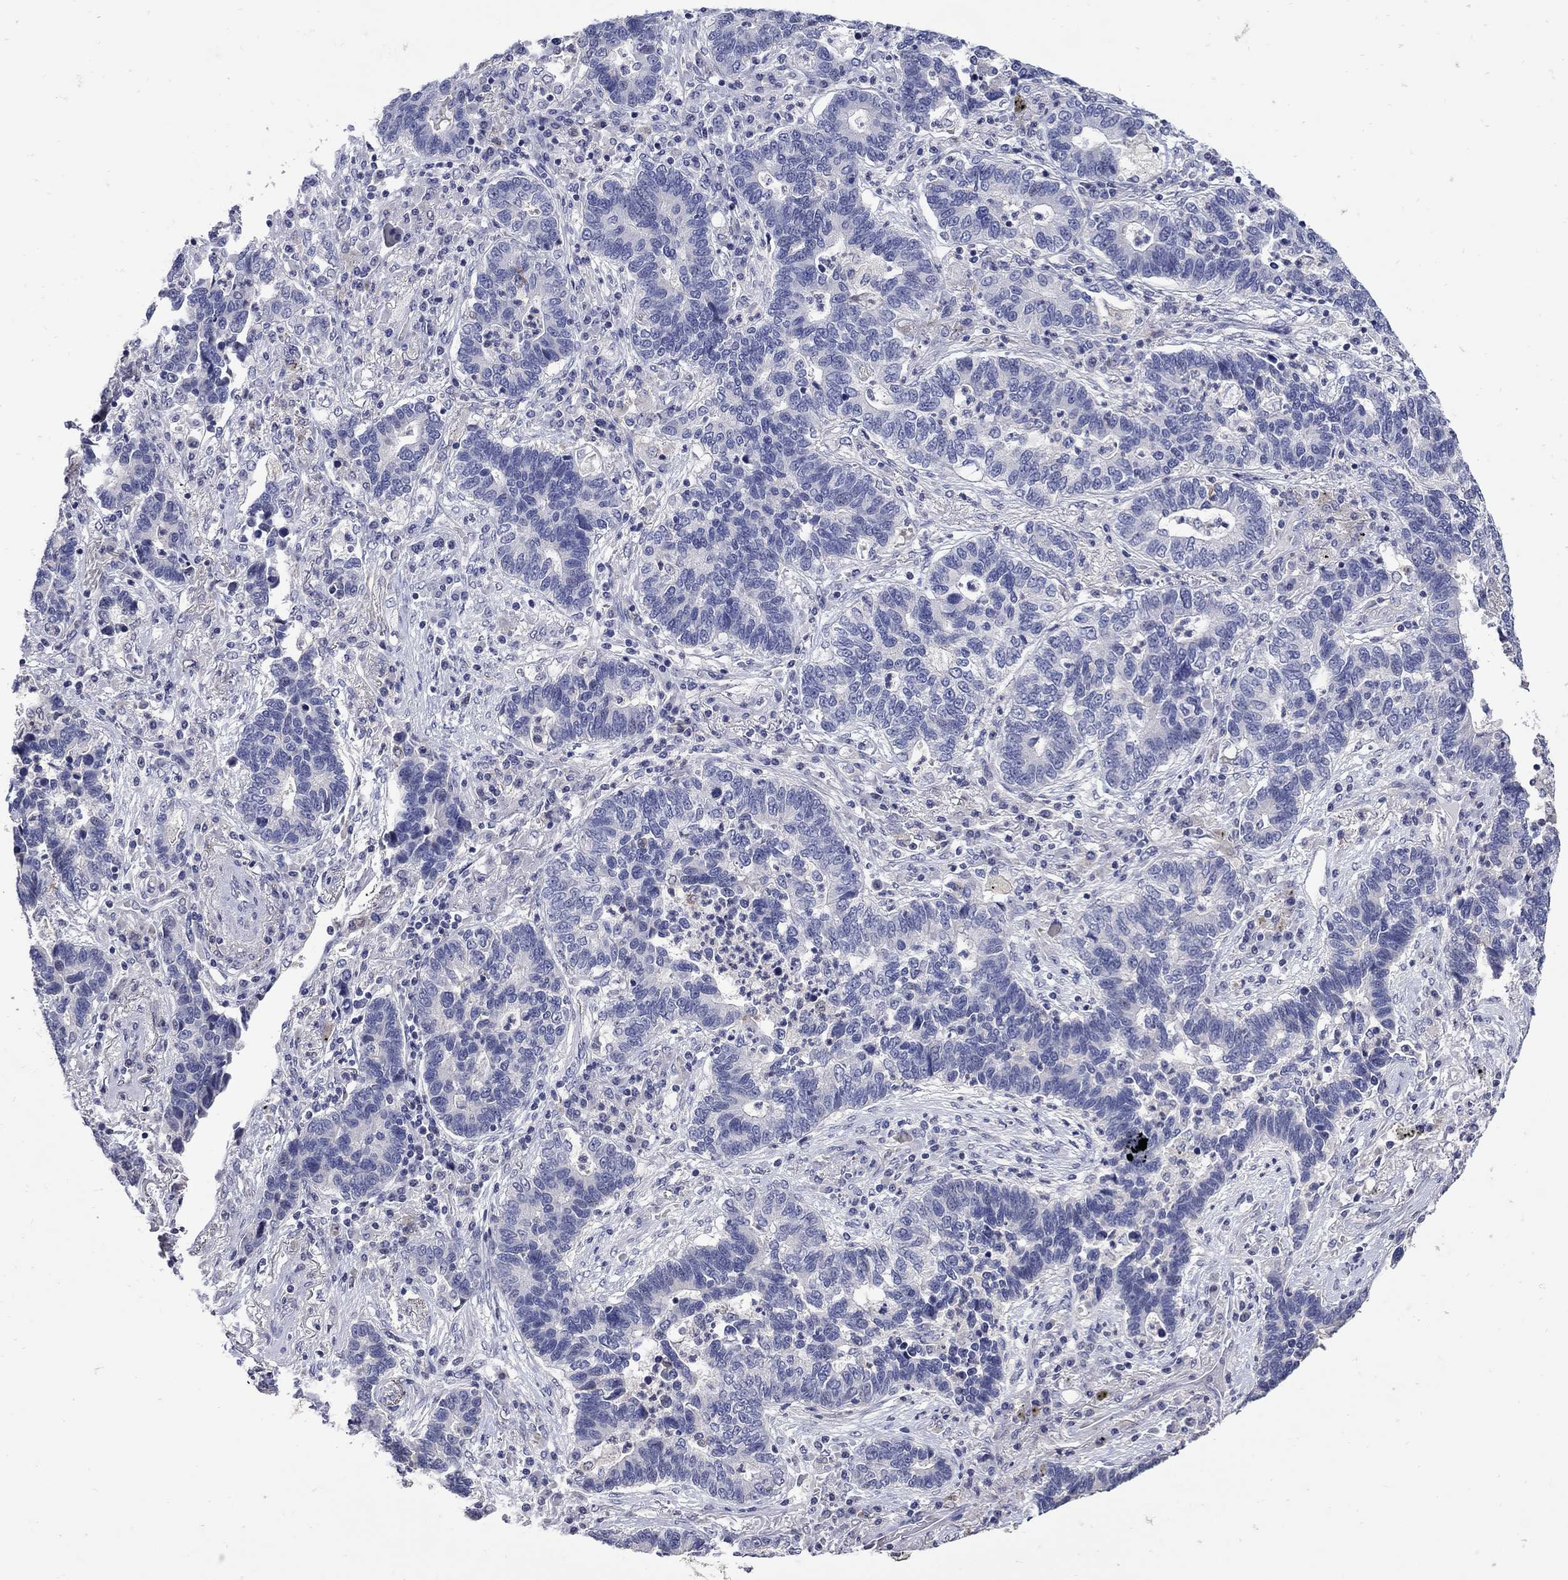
{"staining": {"intensity": "negative", "quantity": "none", "location": "none"}, "tissue": "lung cancer", "cell_type": "Tumor cells", "image_type": "cancer", "snomed": [{"axis": "morphology", "description": "Adenocarcinoma, NOS"}, {"axis": "topography", "description": "Lung"}], "caption": "Protein analysis of lung cancer shows no significant expression in tumor cells. Brightfield microscopy of immunohistochemistry (IHC) stained with DAB (3,3'-diaminobenzidine) (brown) and hematoxylin (blue), captured at high magnification.", "gene": "CETN1", "patient": {"sex": "female", "age": 57}}